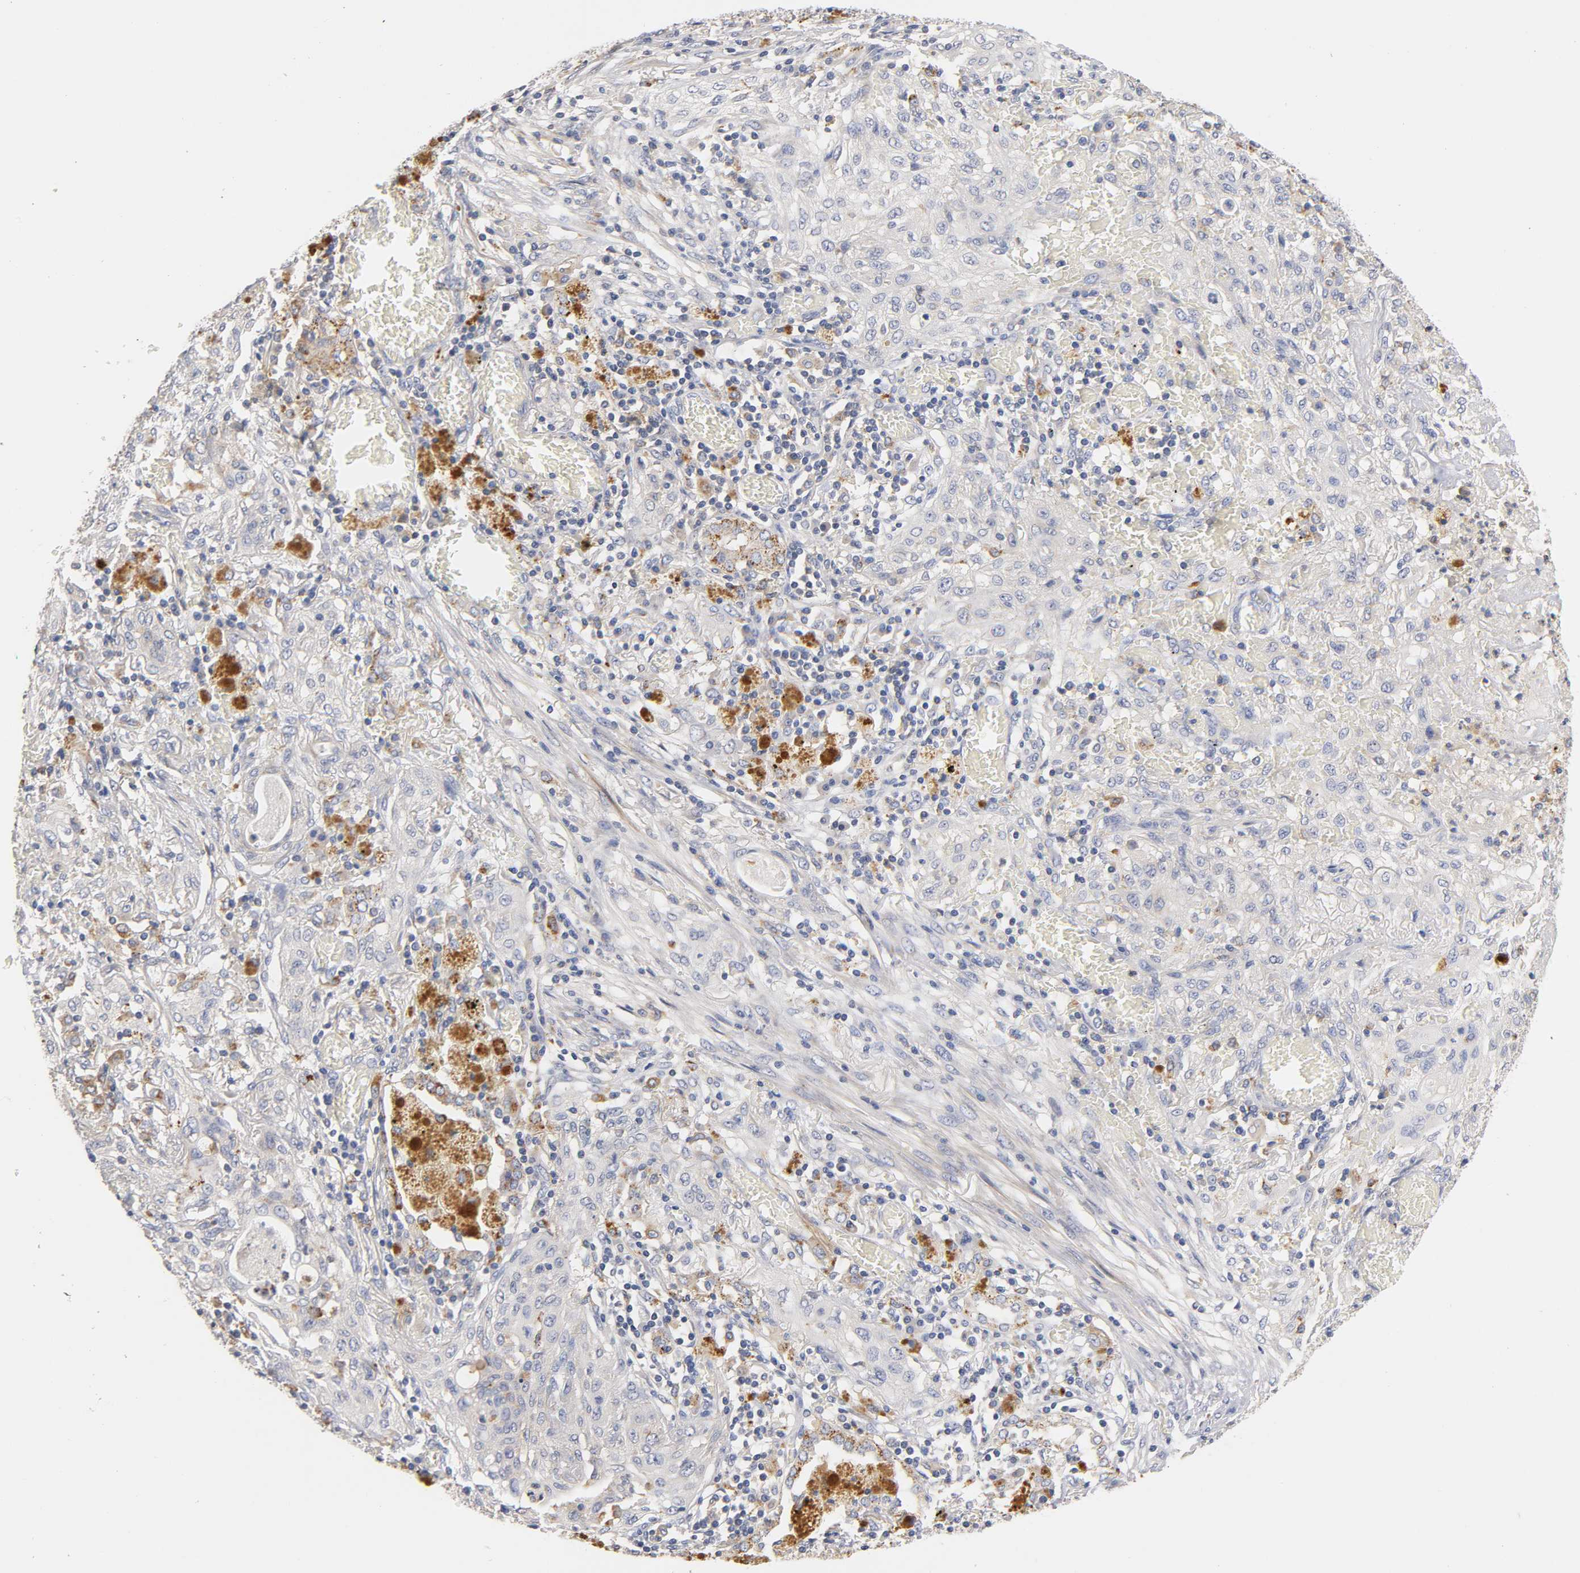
{"staining": {"intensity": "negative", "quantity": "none", "location": "none"}, "tissue": "lung cancer", "cell_type": "Tumor cells", "image_type": "cancer", "snomed": [{"axis": "morphology", "description": "Squamous cell carcinoma, NOS"}, {"axis": "topography", "description": "Lung"}], "caption": "Lung cancer (squamous cell carcinoma) stained for a protein using immunohistochemistry shows no positivity tumor cells.", "gene": "SEMA5A", "patient": {"sex": "female", "age": 47}}